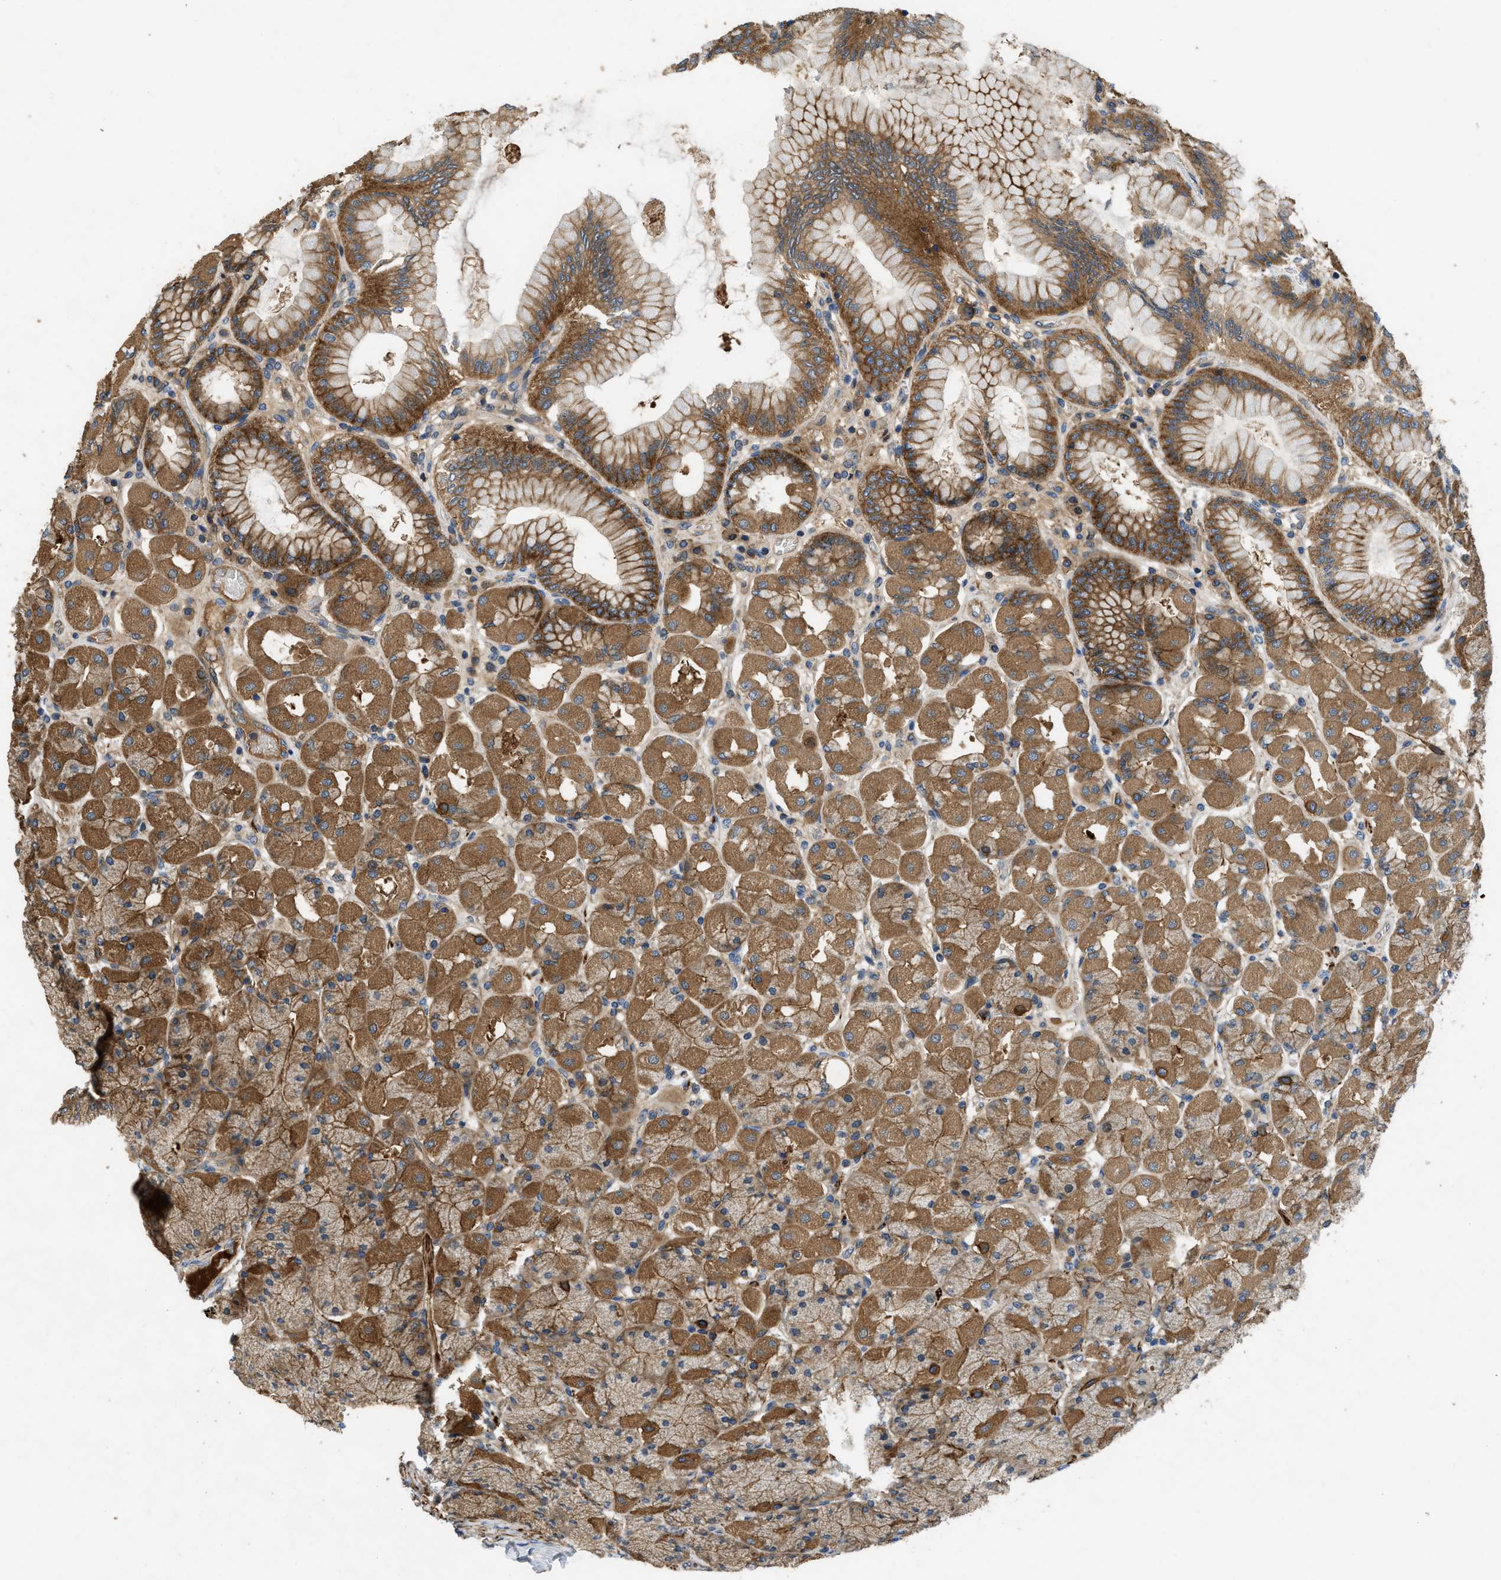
{"staining": {"intensity": "moderate", "quantity": ">75%", "location": "cytoplasmic/membranous"}, "tissue": "stomach", "cell_type": "Glandular cells", "image_type": "normal", "snomed": [{"axis": "morphology", "description": "Normal tissue, NOS"}, {"axis": "topography", "description": "Stomach, upper"}], "caption": "A brown stain shows moderate cytoplasmic/membranous positivity of a protein in glandular cells of unremarkable human stomach.", "gene": "CNNM3", "patient": {"sex": "female", "age": 56}}